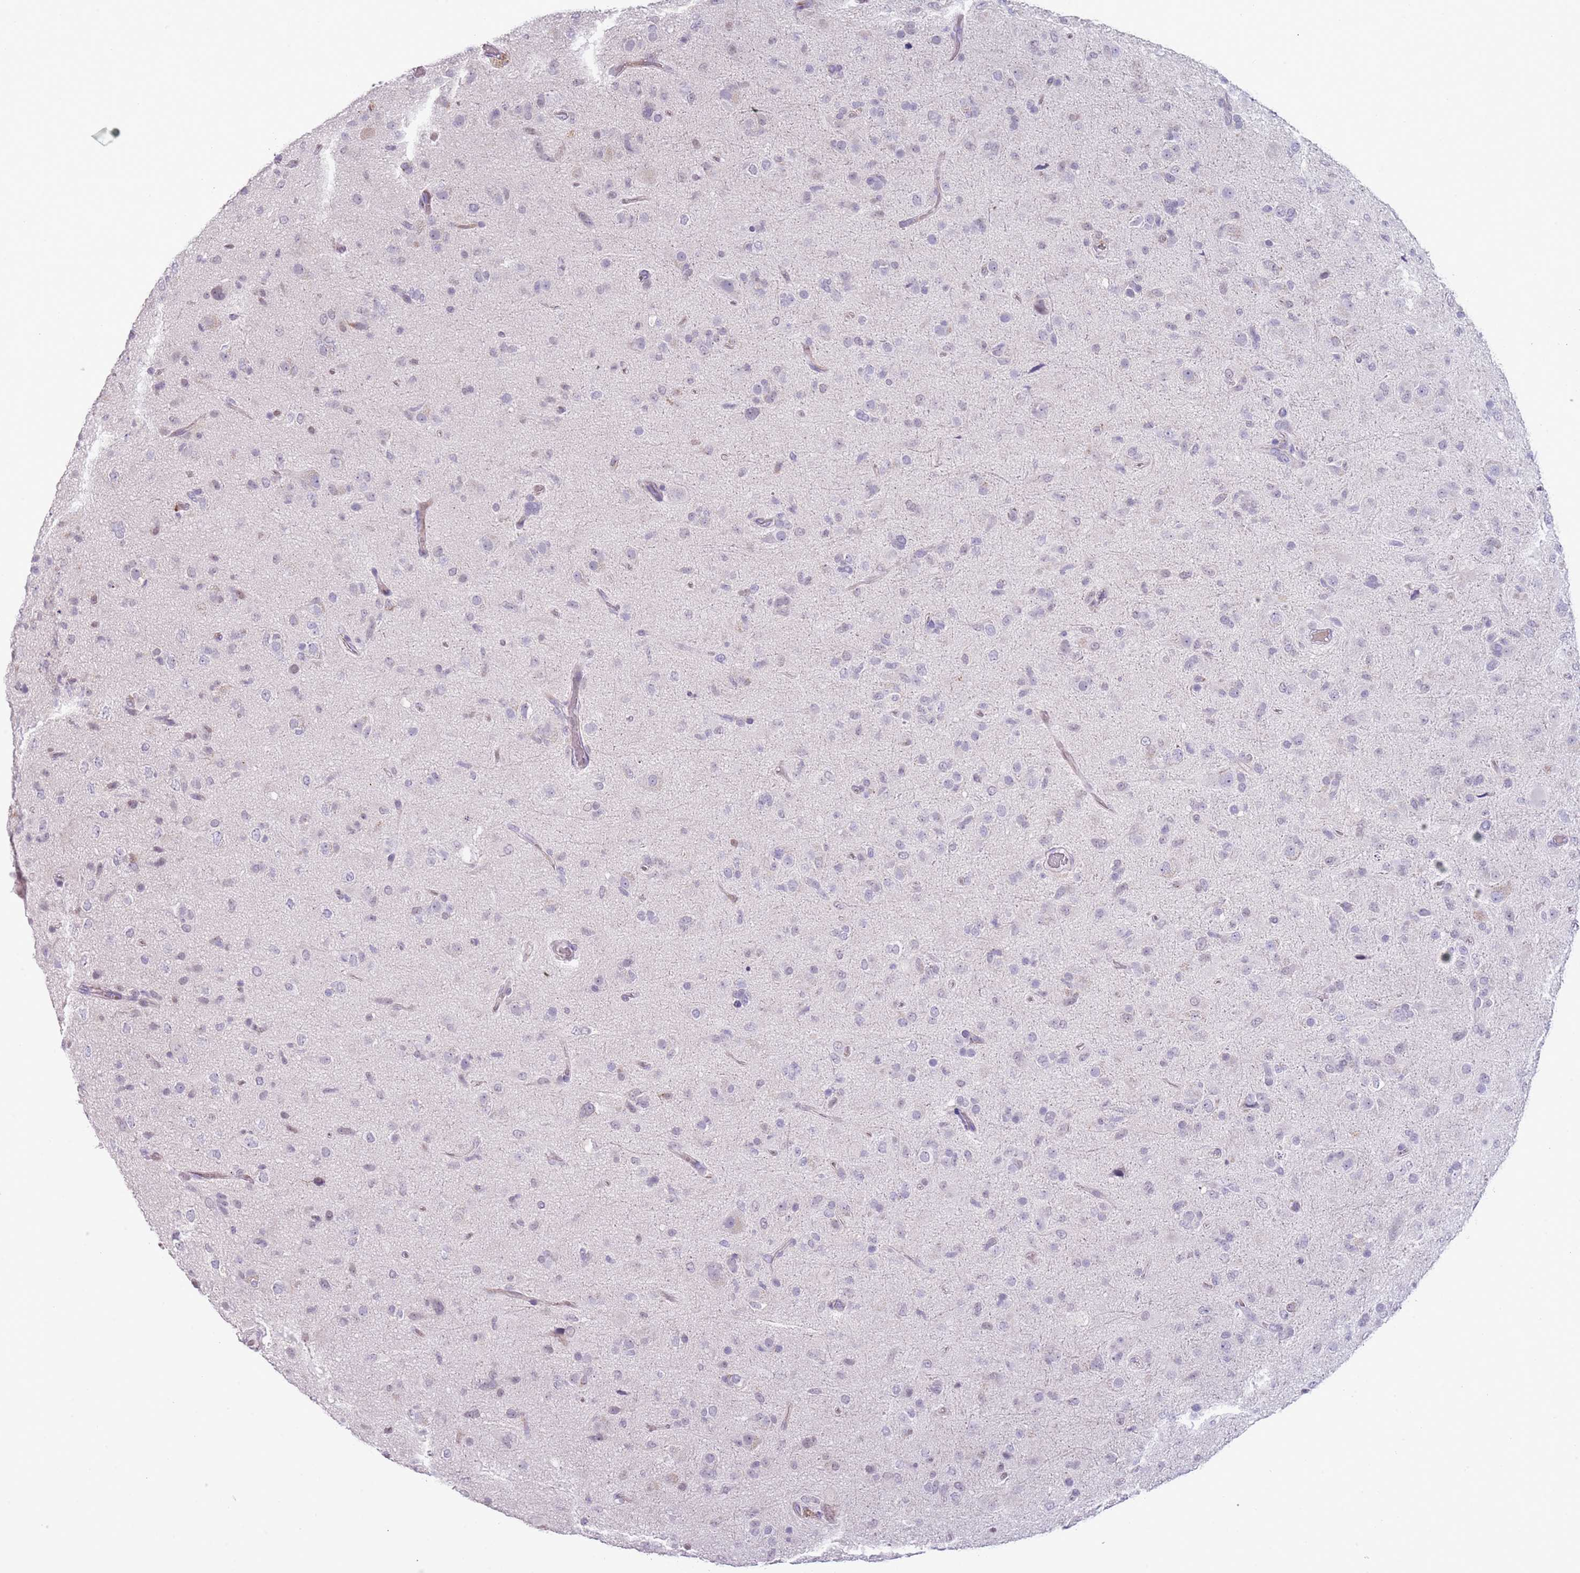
{"staining": {"intensity": "negative", "quantity": "none", "location": "none"}, "tissue": "glioma", "cell_type": "Tumor cells", "image_type": "cancer", "snomed": [{"axis": "morphology", "description": "Glioma, malignant, Low grade"}, {"axis": "topography", "description": "Brain"}], "caption": "Immunohistochemistry (IHC) of human malignant low-grade glioma reveals no staining in tumor cells.", "gene": "NBPF3", "patient": {"sex": "male", "age": 65}}